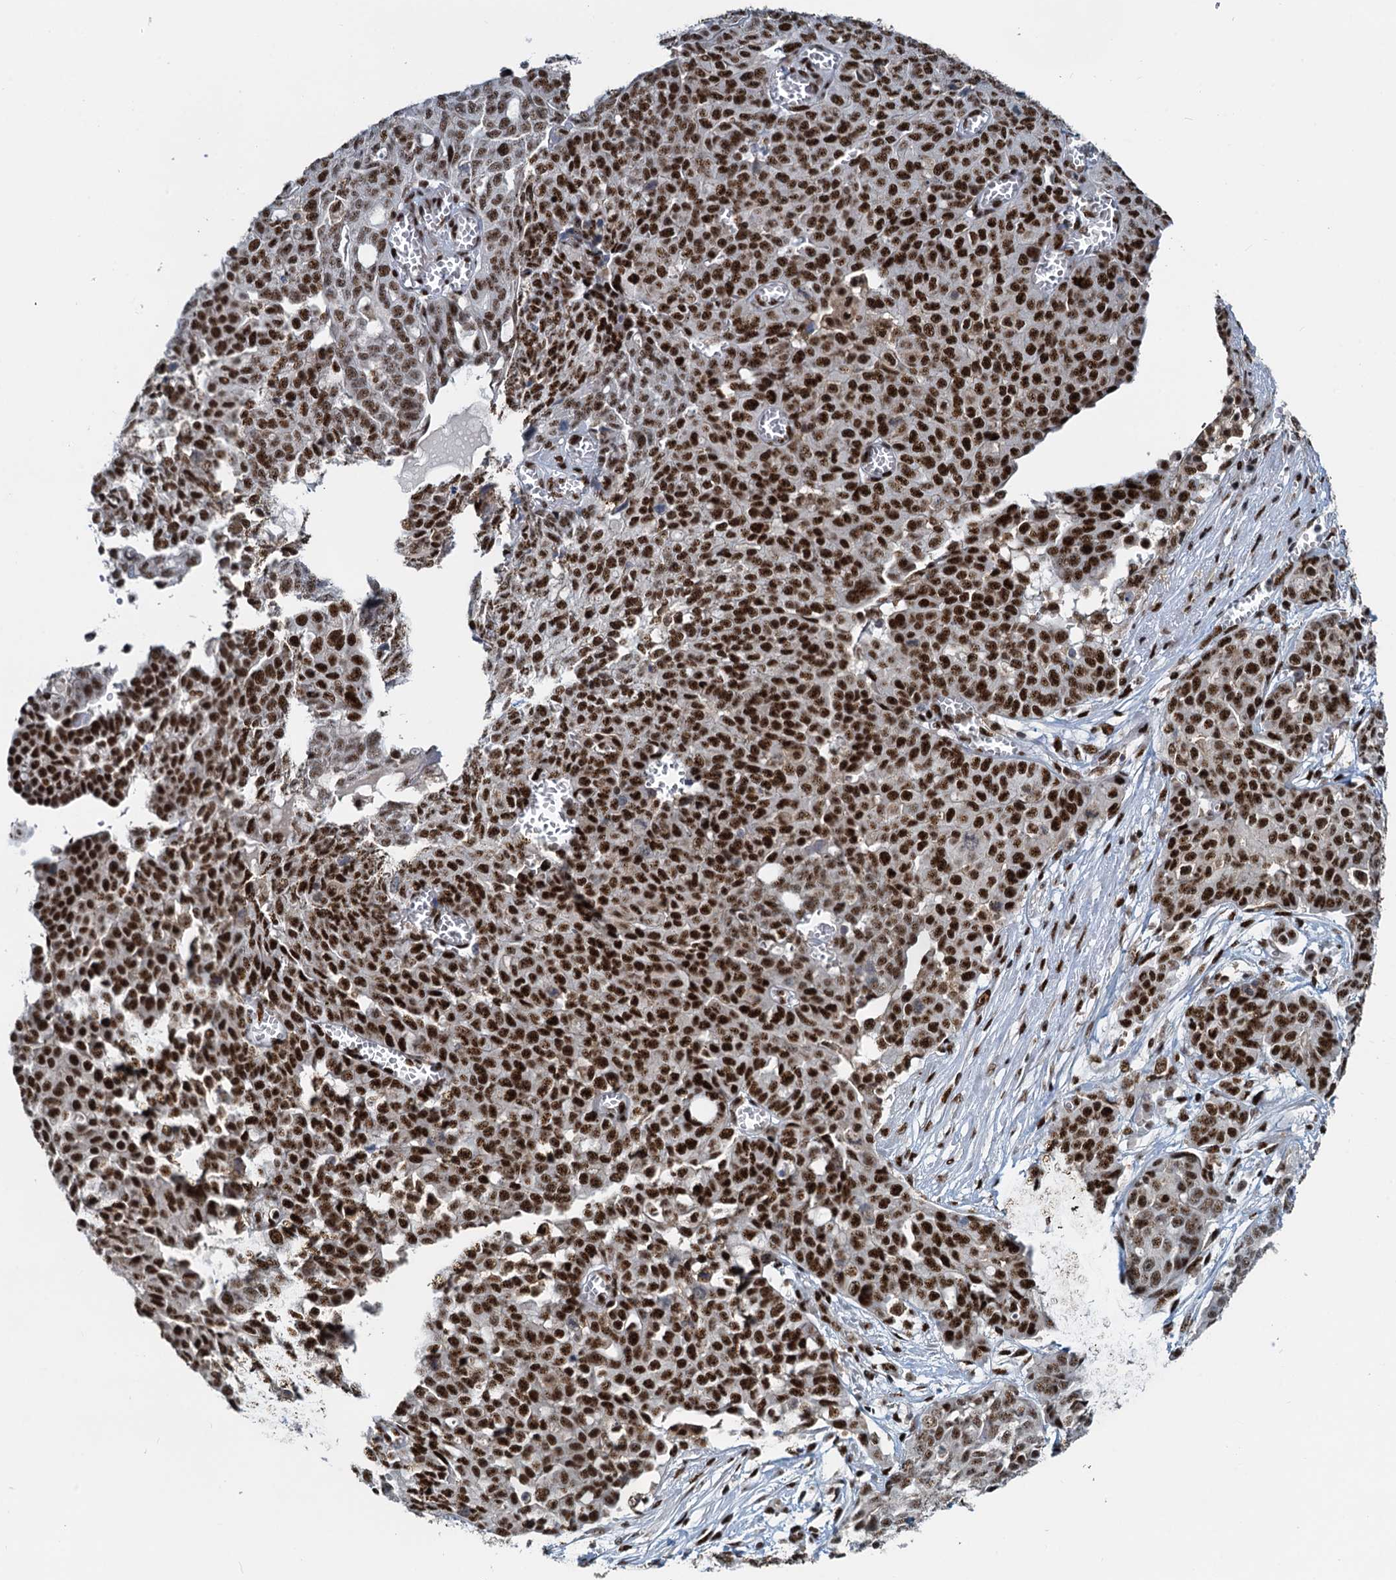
{"staining": {"intensity": "strong", "quantity": ">75%", "location": "nuclear"}, "tissue": "ovarian cancer", "cell_type": "Tumor cells", "image_type": "cancer", "snomed": [{"axis": "morphology", "description": "Cystadenocarcinoma, serous, NOS"}, {"axis": "topography", "description": "Soft tissue"}, {"axis": "topography", "description": "Ovary"}], "caption": "Protein staining of ovarian cancer (serous cystadenocarcinoma) tissue demonstrates strong nuclear staining in approximately >75% of tumor cells. The protein is stained brown, and the nuclei are stained in blue (DAB IHC with brightfield microscopy, high magnification).", "gene": "RBM26", "patient": {"sex": "female", "age": 57}}